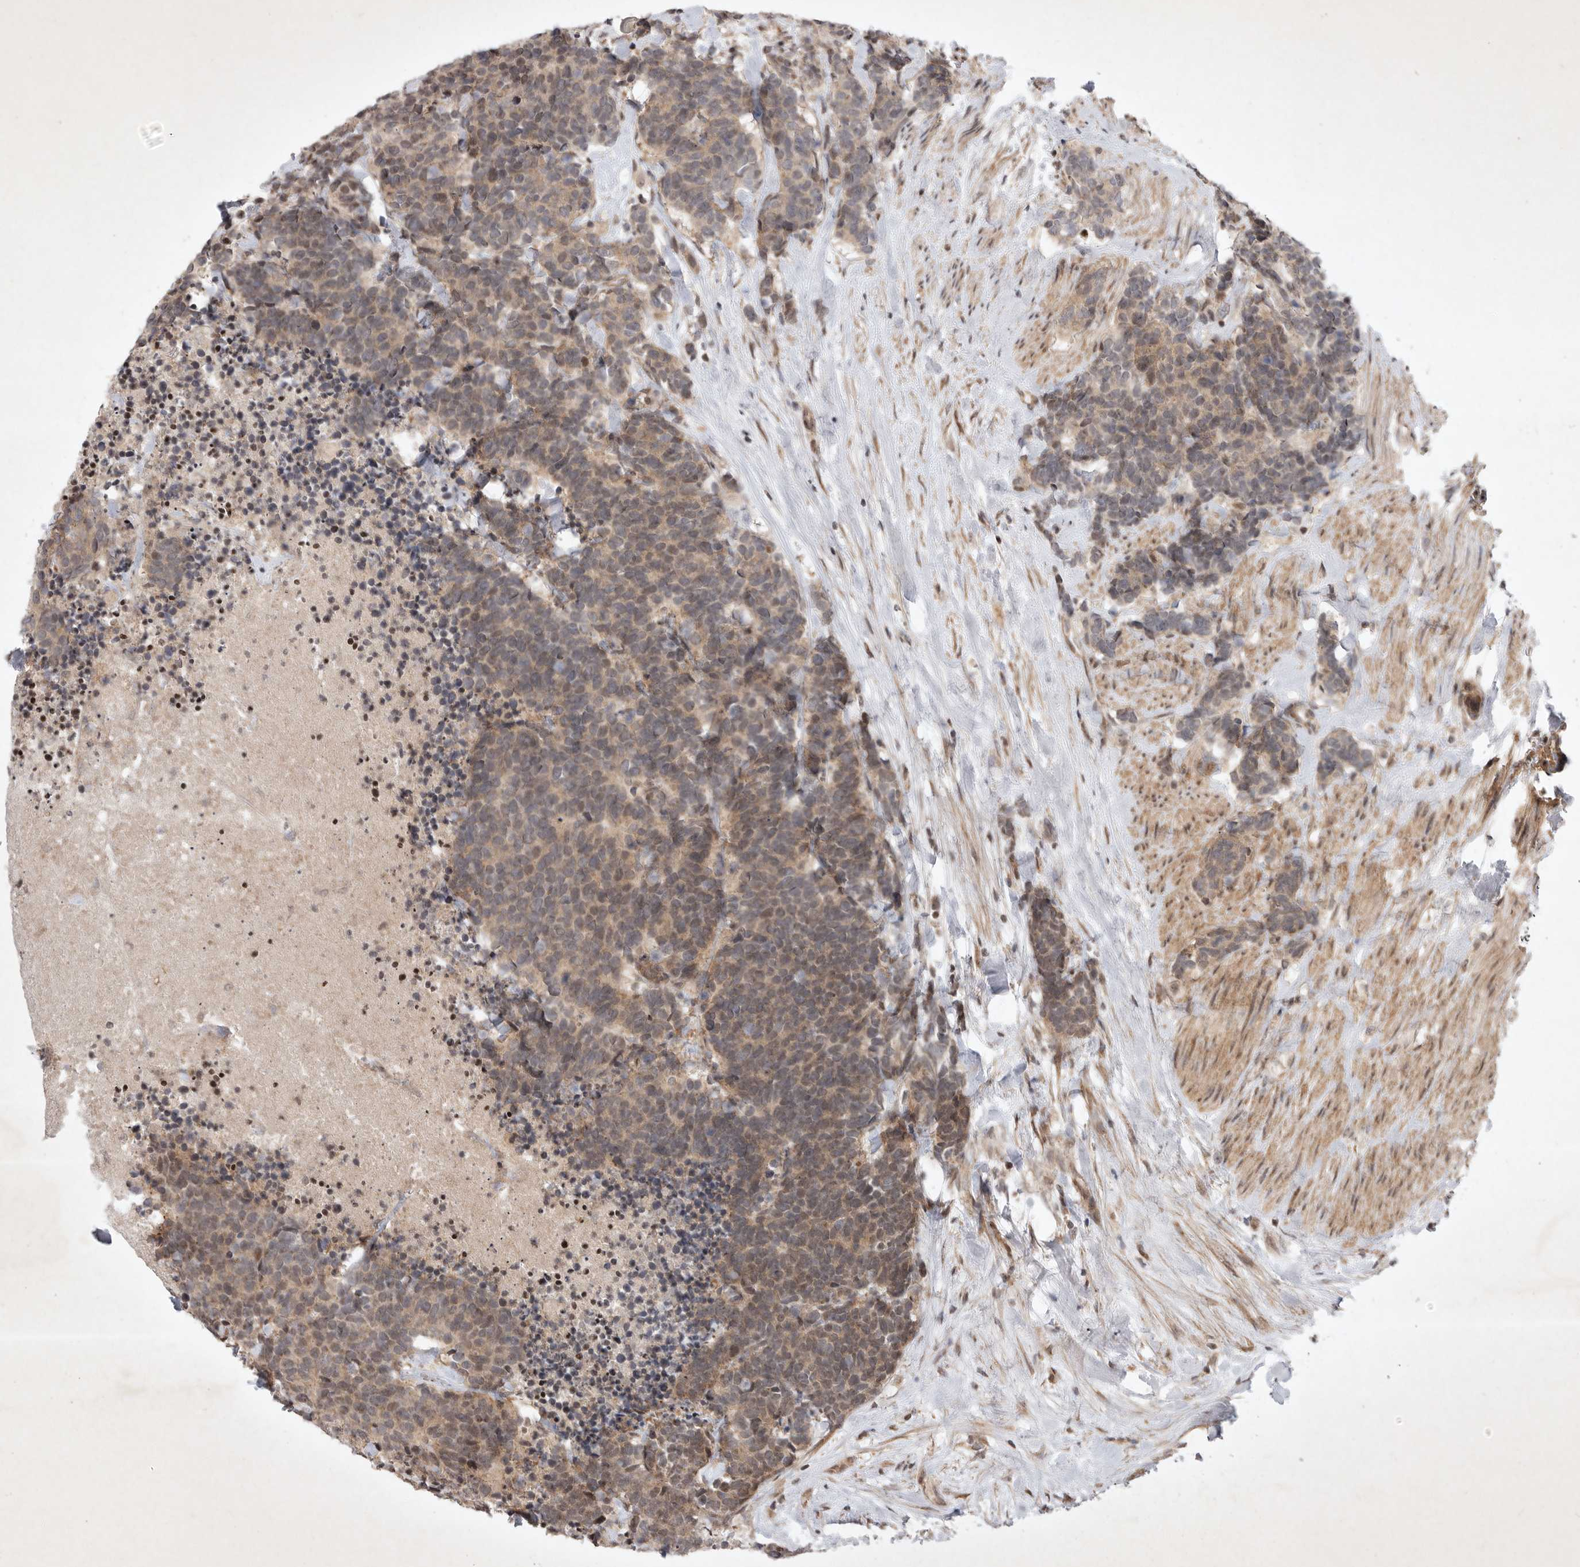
{"staining": {"intensity": "weak", "quantity": ">75%", "location": "cytoplasmic/membranous,nuclear"}, "tissue": "carcinoid", "cell_type": "Tumor cells", "image_type": "cancer", "snomed": [{"axis": "morphology", "description": "Carcinoma, NOS"}, {"axis": "morphology", "description": "Carcinoid, malignant, NOS"}, {"axis": "topography", "description": "Urinary bladder"}], "caption": "Brown immunohistochemical staining in carcinoid (malignant) reveals weak cytoplasmic/membranous and nuclear expression in about >75% of tumor cells.", "gene": "EIF2AK1", "patient": {"sex": "male", "age": 57}}